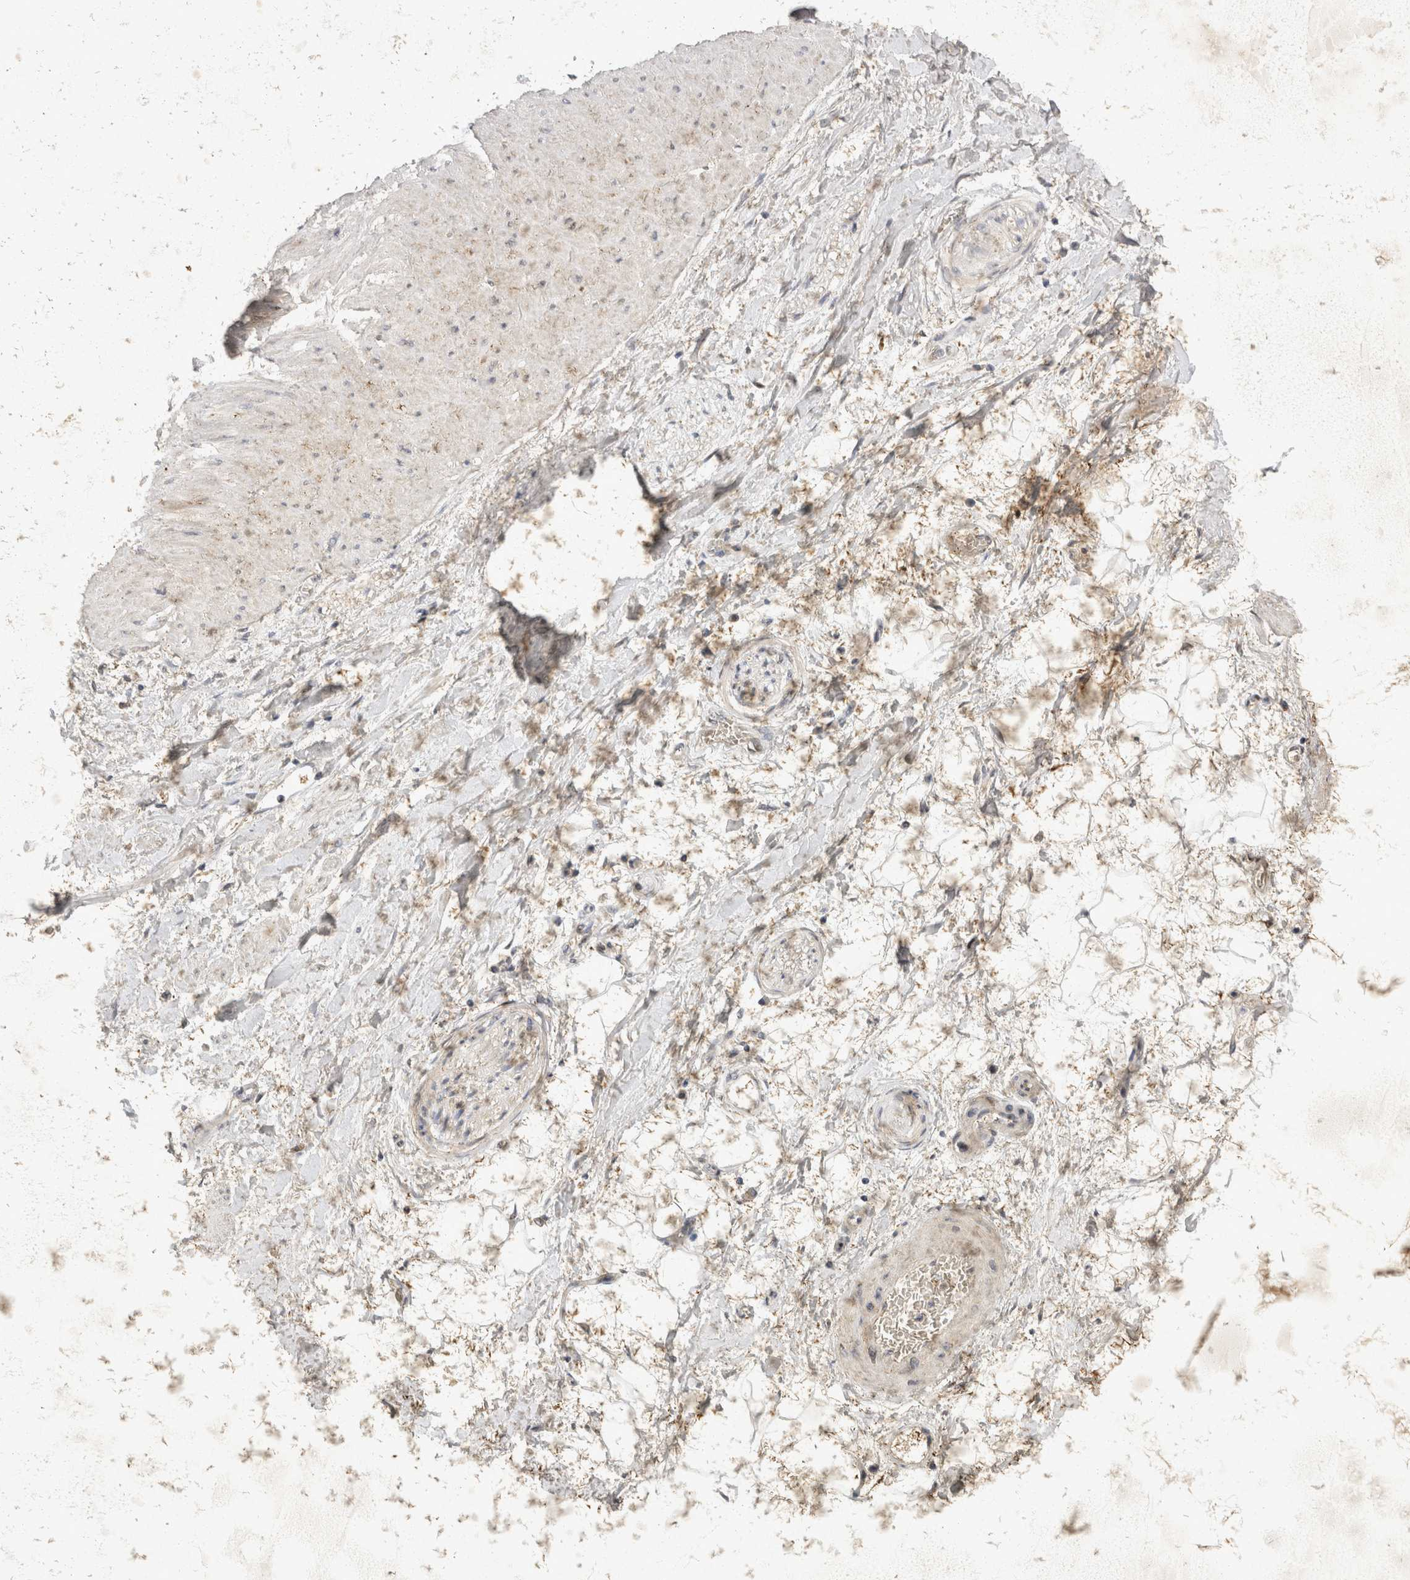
{"staining": {"intensity": "weak", "quantity": ">75%", "location": "cytoplasmic/membranous"}, "tissue": "adipose tissue", "cell_type": "Adipocytes", "image_type": "normal", "snomed": [{"axis": "morphology", "description": "Normal tissue, NOS"}, {"axis": "topography", "description": "Soft tissue"}], "caption": "An image of human adipose tissue stained for a protein demonstrates weak cytoplasmic/membranous brown staining in adipocytes. (DAB (3,3'-diaminobenzidine) = brown stain, brightfield microscopy at high magnification).", "gene": "TOM1L2", "patient": {"sex": "male", "age": 72}}